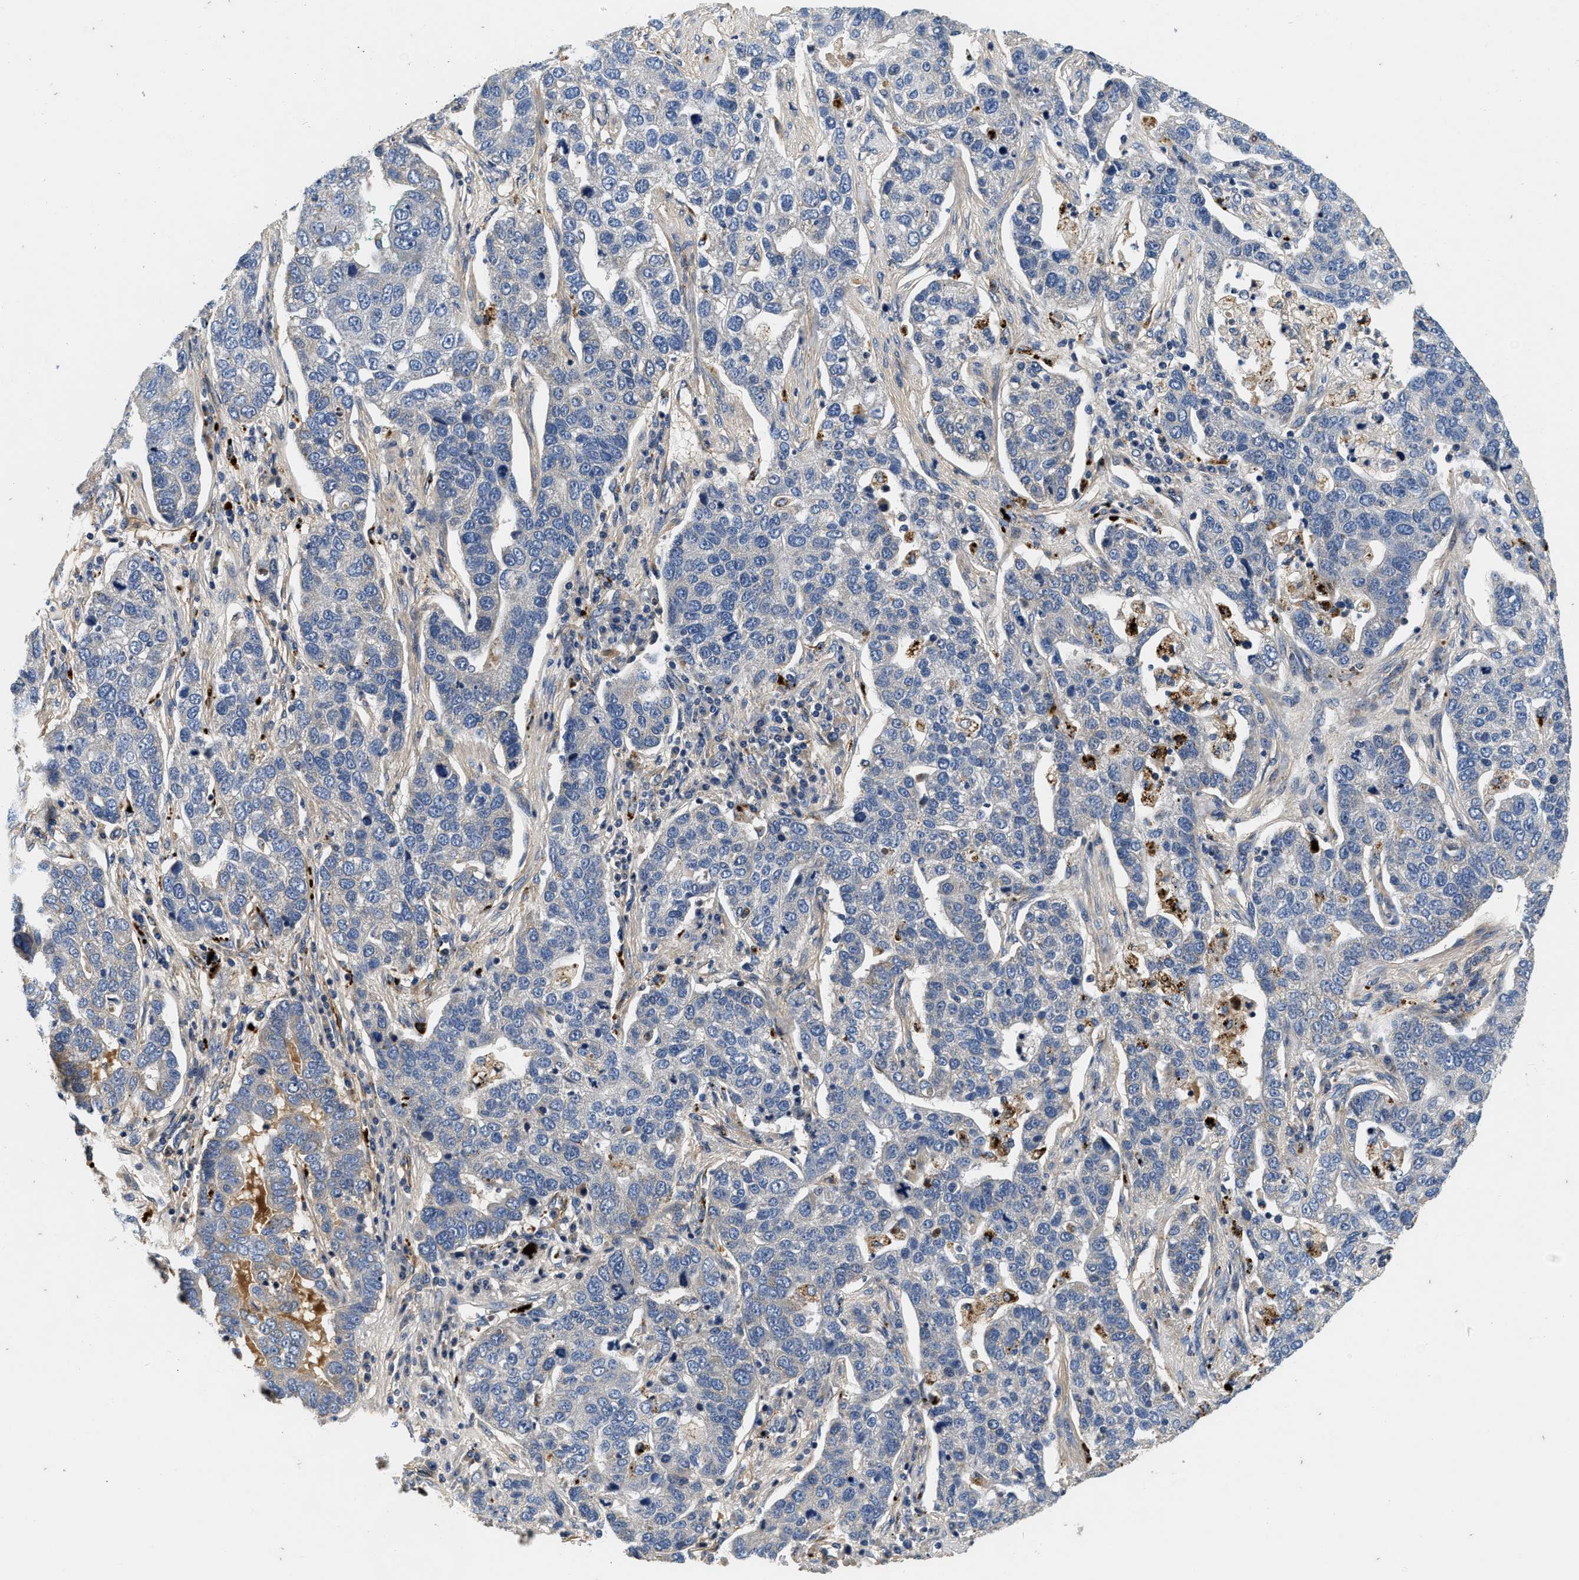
{"staining": {"intensity": "weak", "quantity": "25%-75%", "location": "cytoplasmic/membranous"}, "tissue": "pancreatic cancer", "cell_type": "Tumor cells", "image_type": "cancer", "snomed": [{"axis": "morphology", "description": "Adenocarcinoma, NOS"}, {"axis": "topography", "description": "Pancreas"}], "caption": "Protein expression analysis of human adenocarcinoma (pancreatic) reveals weak cytoplasmic/membranous positivity in approximately 25%-75% of tumor cells.", "gene": "NME6", "patient": {"sex": "female", "age": 61}}